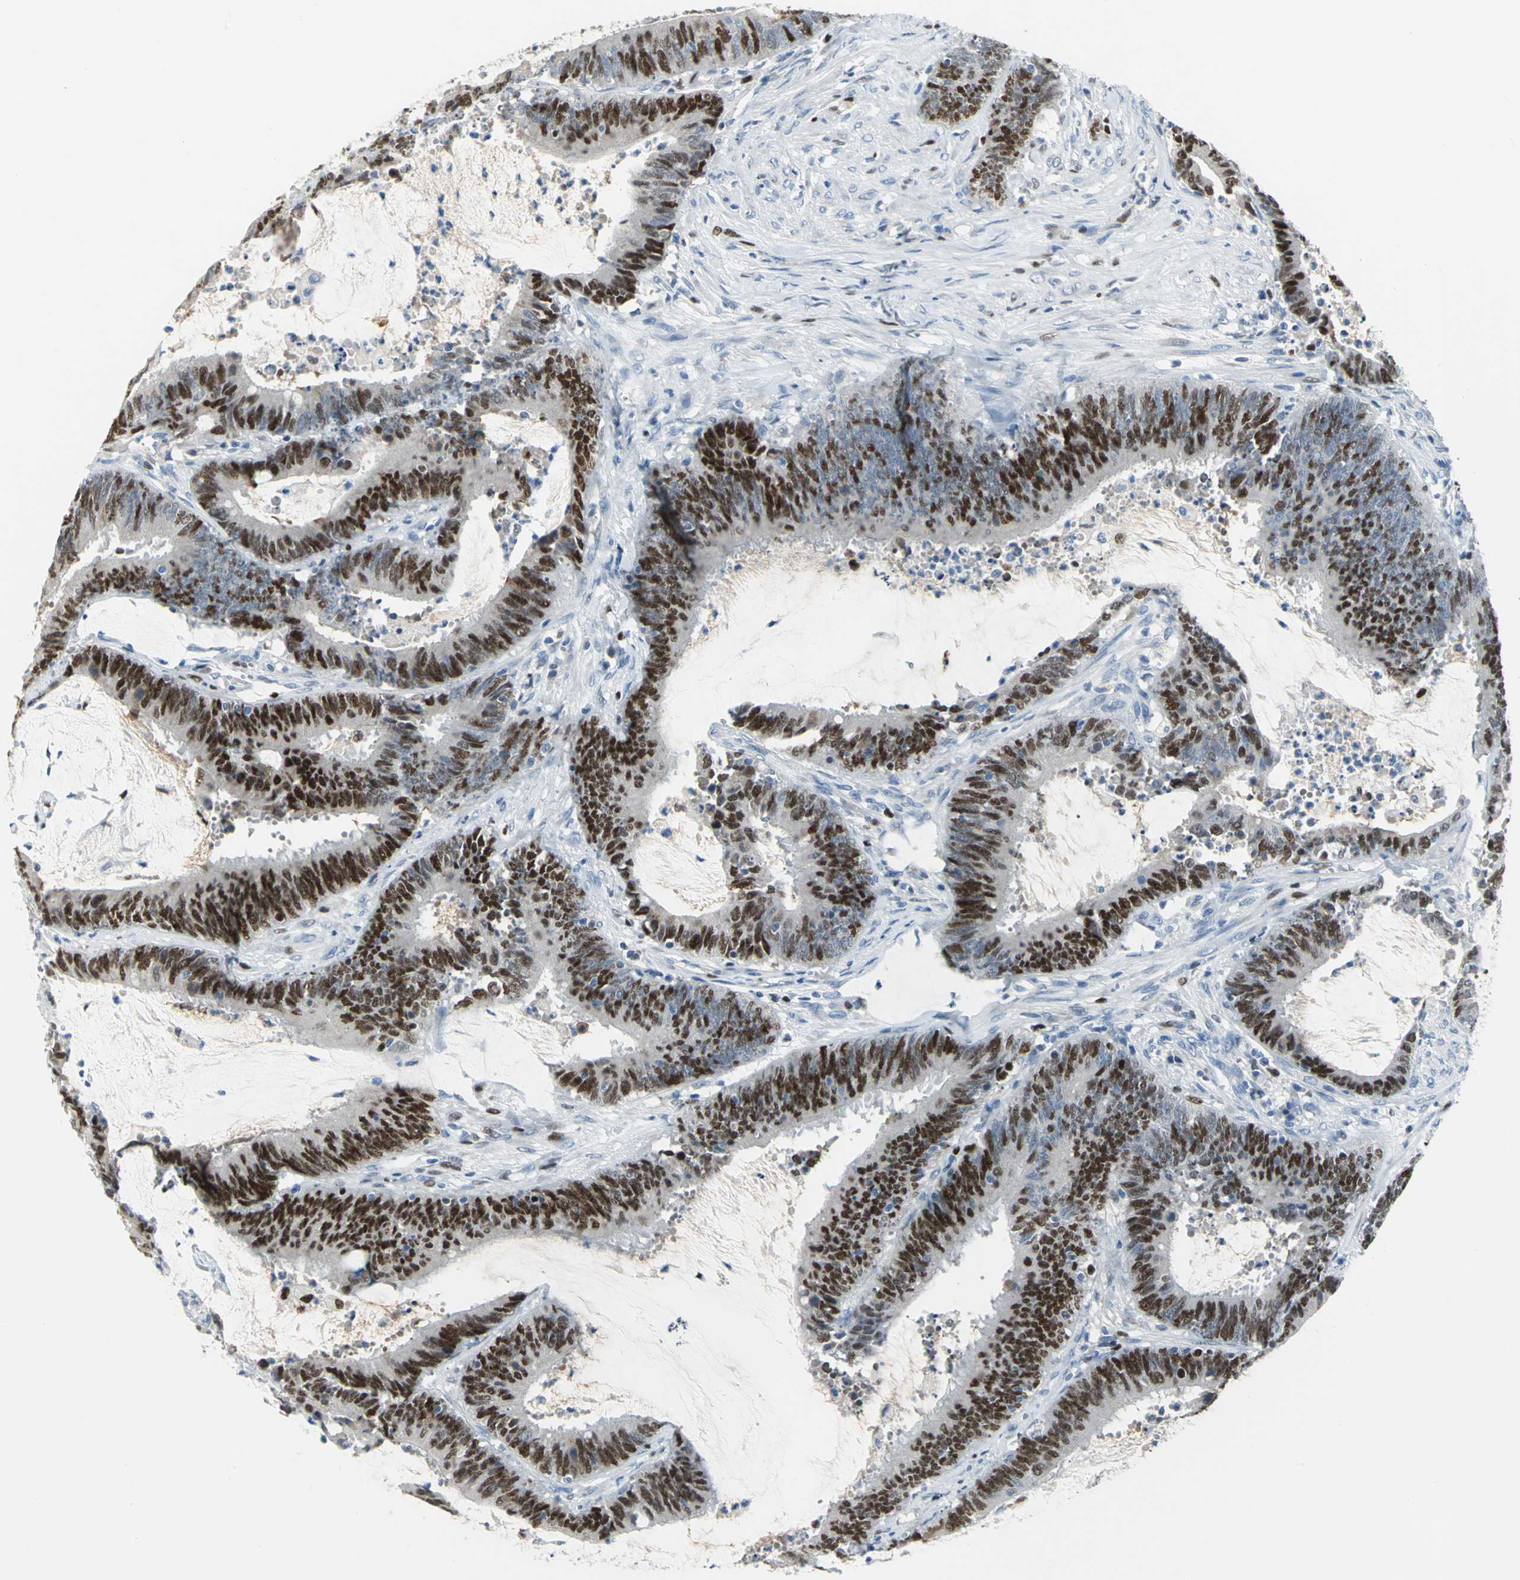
{"staining": {"intensity": "strong", "quantity": ">75%", "location": "nuclear"}, "tissue": "colorectal cancer", "cell_type": "Tumor cells", "image_type": "cancer", "snomed": [{"axis": "morphology", "description": "Adenocarcinoma, NOS"}, {"axis": "topography", "description": "Rectum"}], "caption": "Adenocarcinoma (colorectal) stained for a protein demonstrates strong nuclear positivity in tumor cells. Using DAB (3,3'-diaminobenzidine) (brown) and hematoxylin (blue) stains, captured at high magnification using brightfield microscopy.", "gene": "MCM4", "patient": {"sex": "female", "age": 66}}